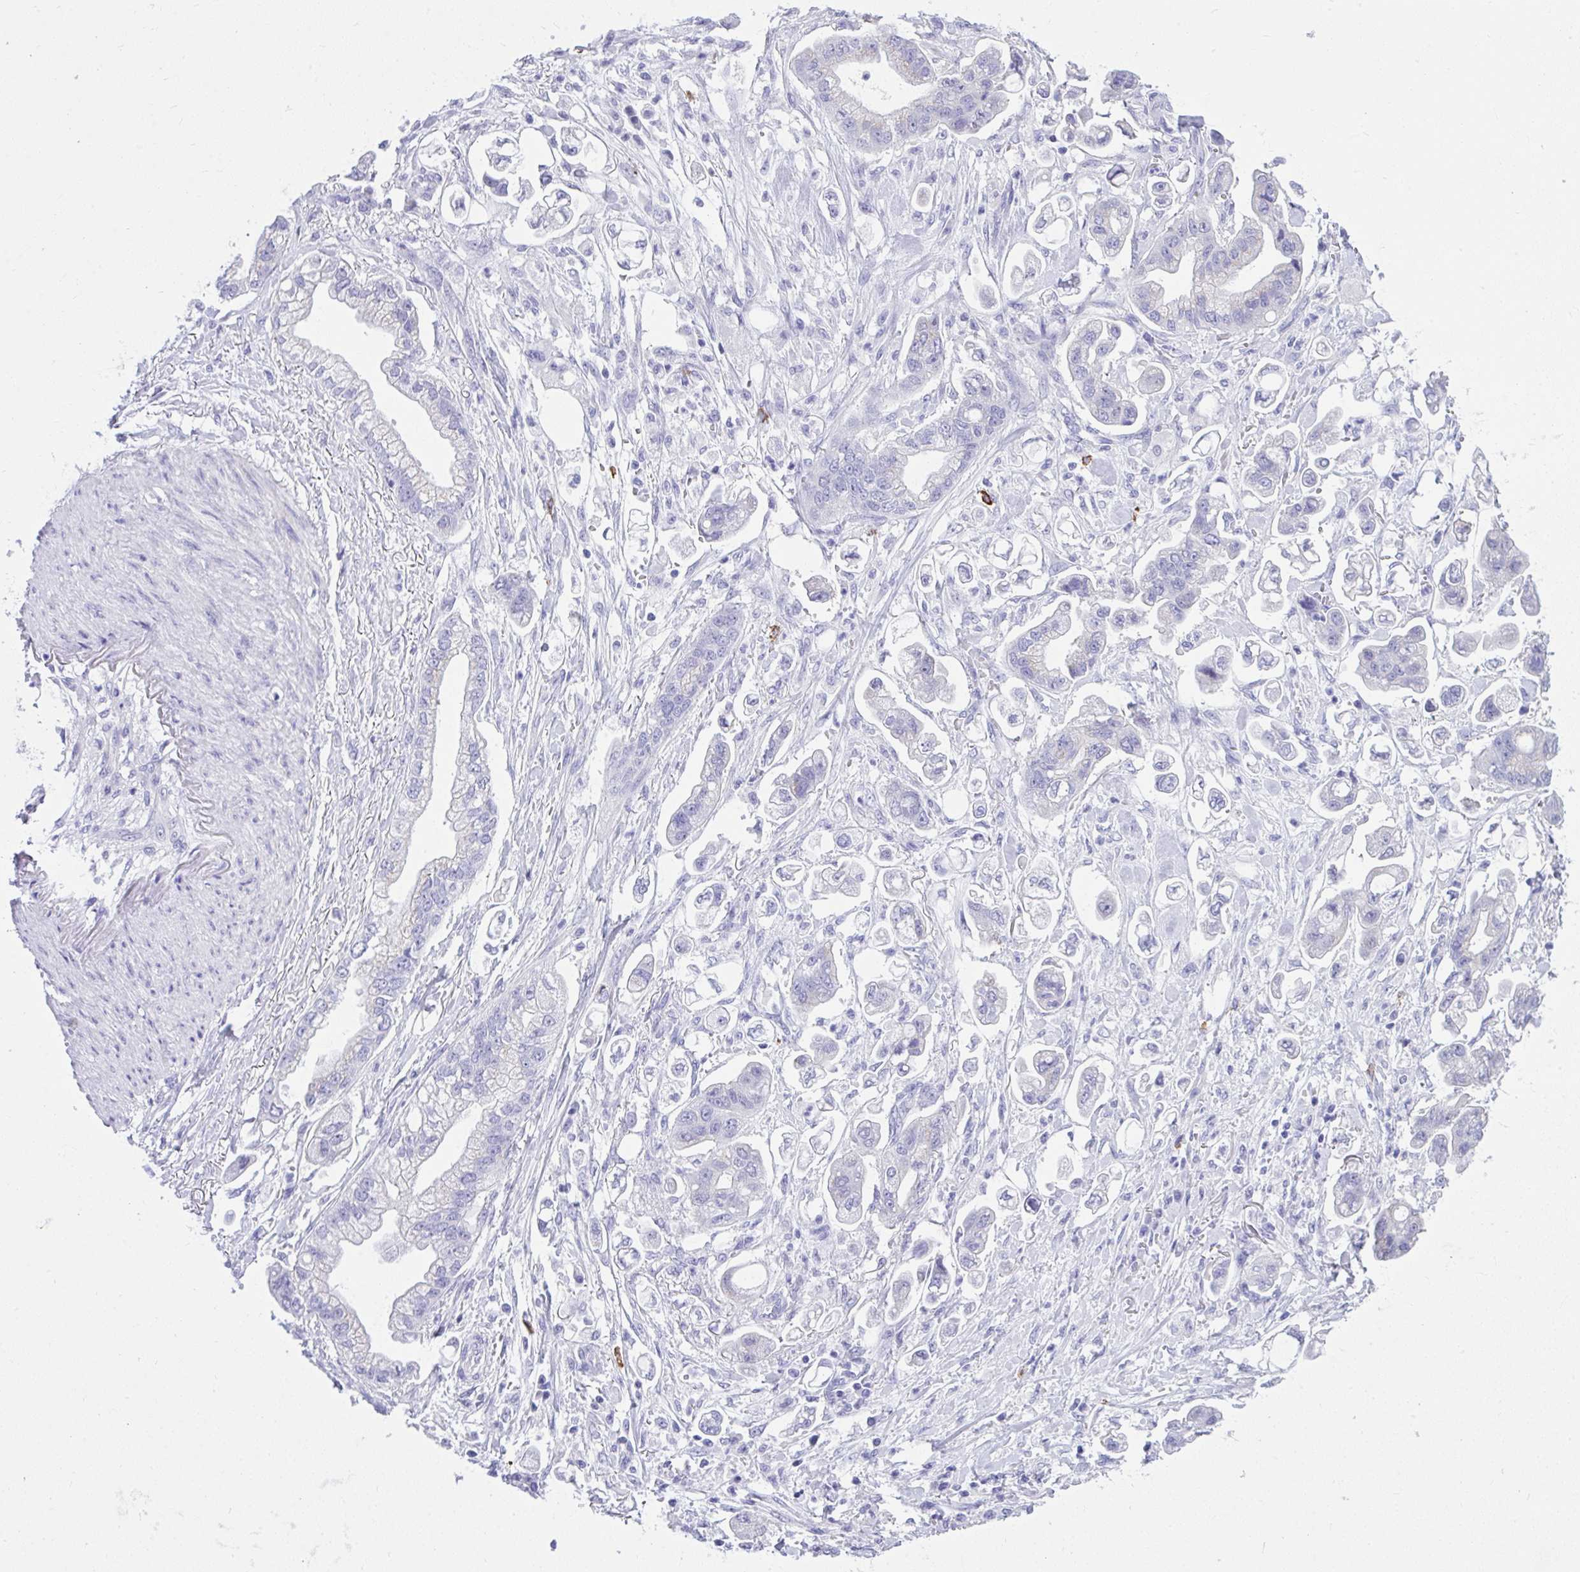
{"staining": {"intensity": "negative", "quantity": "none", "location": "none"}, "tissue": "stomach cancer", "cell_type": "Tumor cells", "image_type": "cancer", "snomed": [{"axis": "morphology", "description": "Adenocarcinoma, NOS"}, {"axis": "topography", "description": "Stomach"}], "caption": "Immunohistochemical staining of human stomach cancer (adenocarcinoma) shows no significant staining in tumor cells.", "gene": "PSD", "patient": {"sex": "male", "age": 62}}